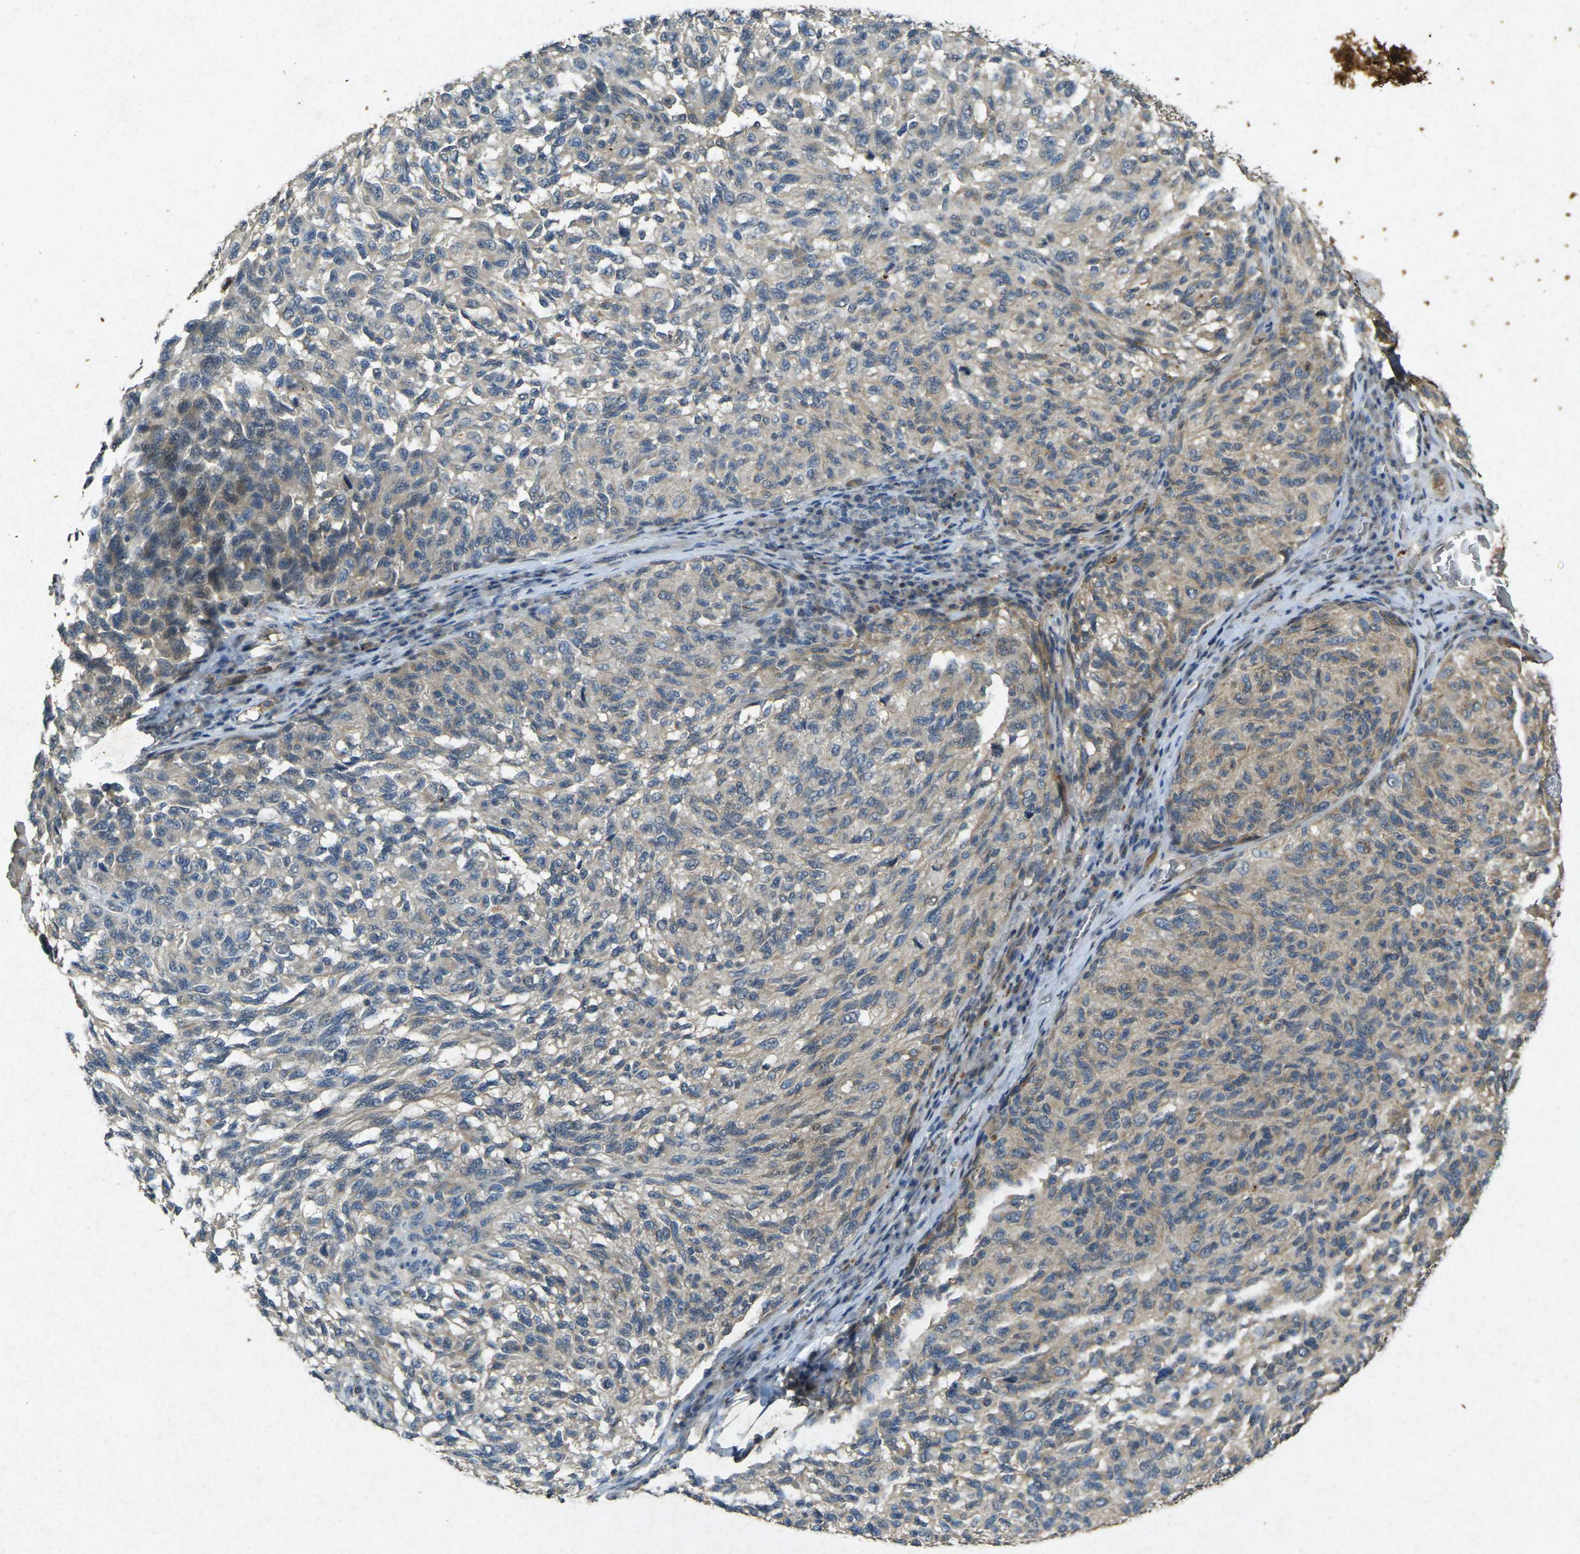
{"staining": {"intensity": "moderate", "quantity": "25%-75%", "location": "cytoplasmic/membranous"}, "tissue": "melanoma", "cell_type": "Tumor cells", "image_type": "cancer", "snomed": [{"axis": "morphology", "description": "Malignant melanoma, NOS"}, {"axis": "topography", "description": "Skin"}], "caption": "Malignant melanoma stained for a protein shows moderate cytoplasmic/membranous positivity in tumor cells.", "gene": "RGMA", "patient": {"sex": "female", "age": 73}}